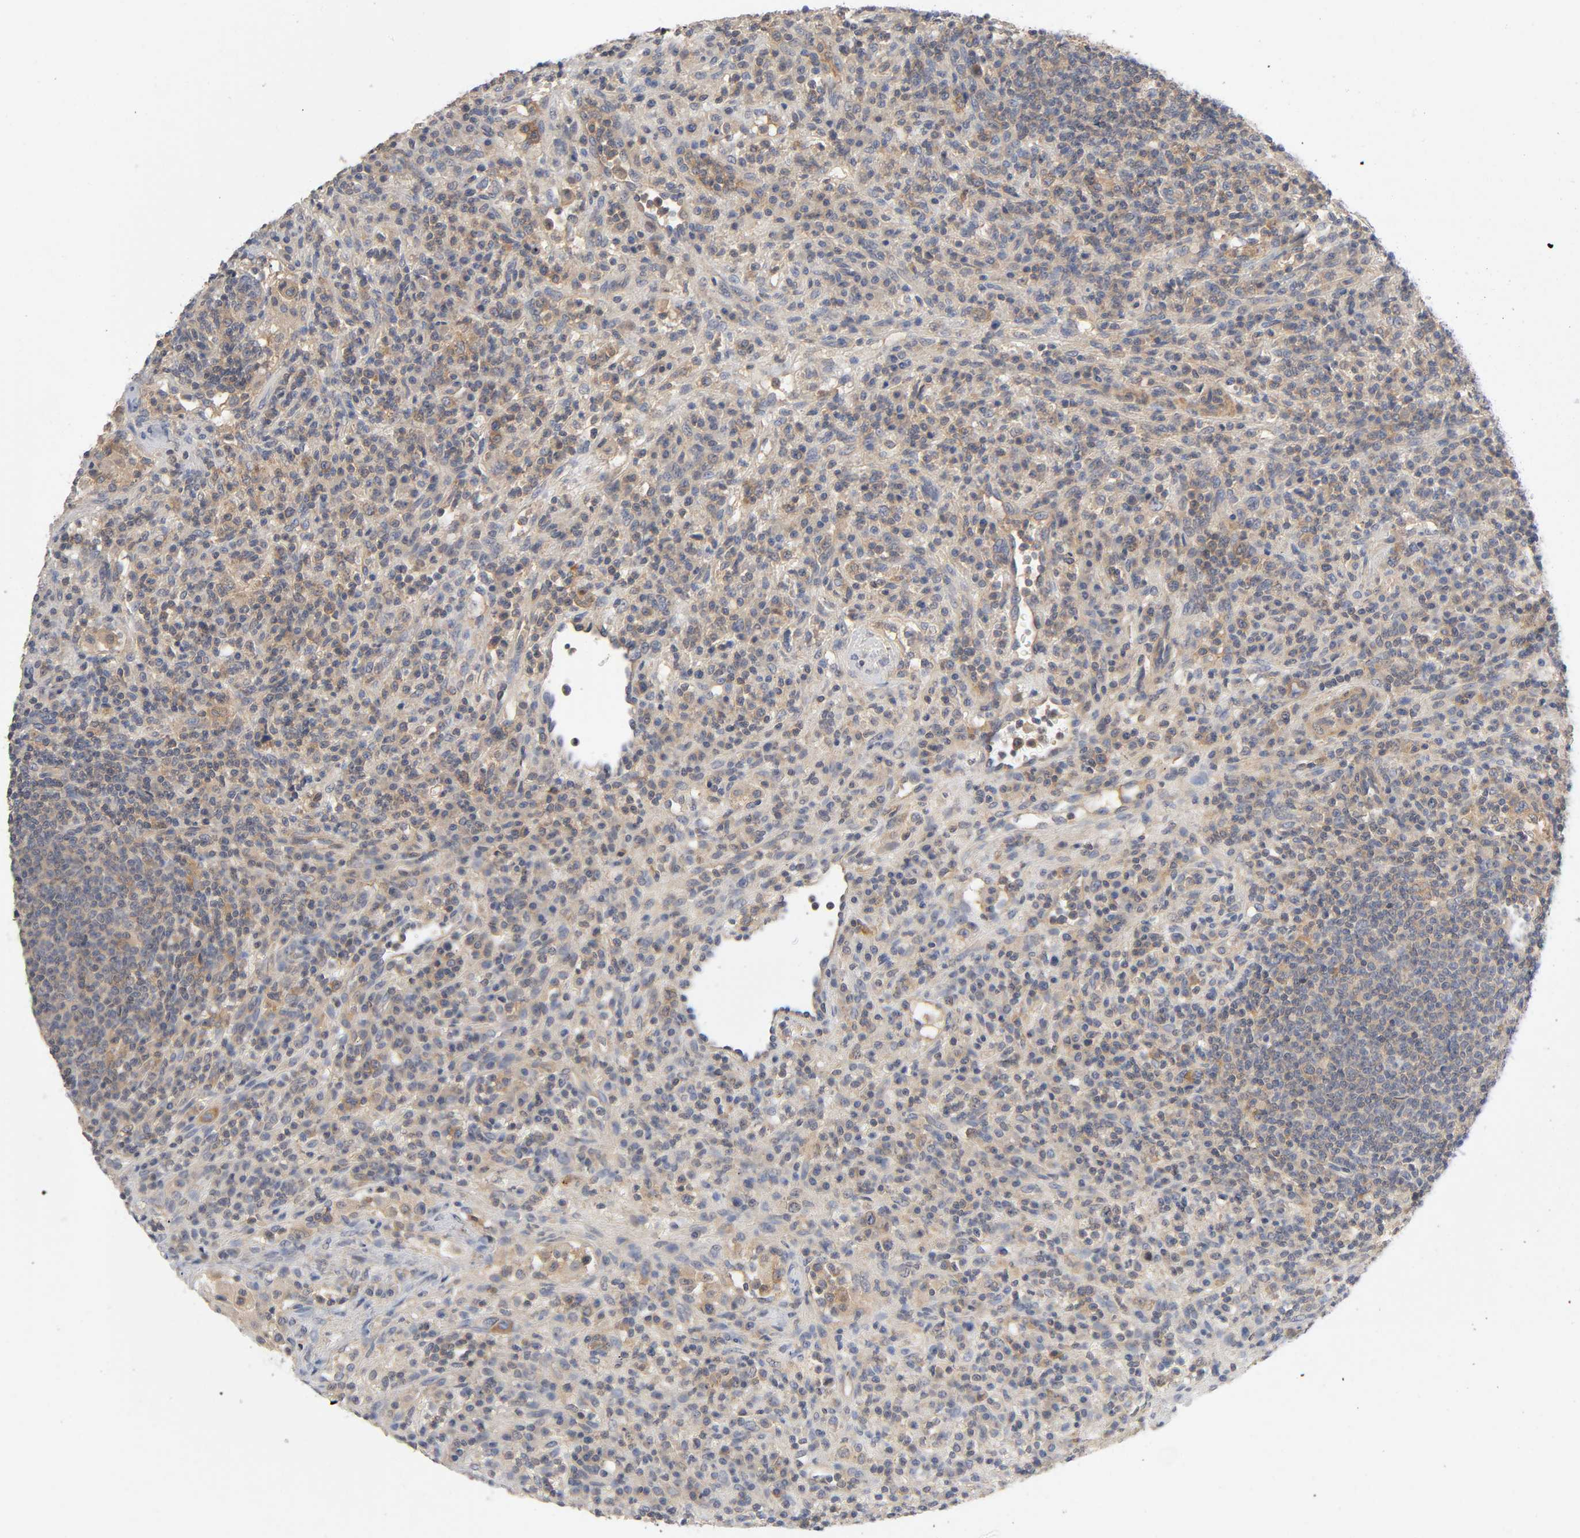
{"staining": {"intensity": "moderate", "quantity": "25%-75%", "location": "cytoplasmic/membranous"}, "tissue": "lymphoma", "cell_type": "Tumor cells", "image_type": "cancer", "snomed": [{"axis": "morphology", "description": "Hodgkin's disease, NOS"}, {"axis": "topography", "description": "Lymph node"}], "caption": "Hodgkin's disease stained for a protein (brown) shows moderate cytoplasmic/membranous positive staining in approximately 25%-75% of tumor cells.", "gene": "CPB2", "patient": {"sex": "male", "age": 65}}